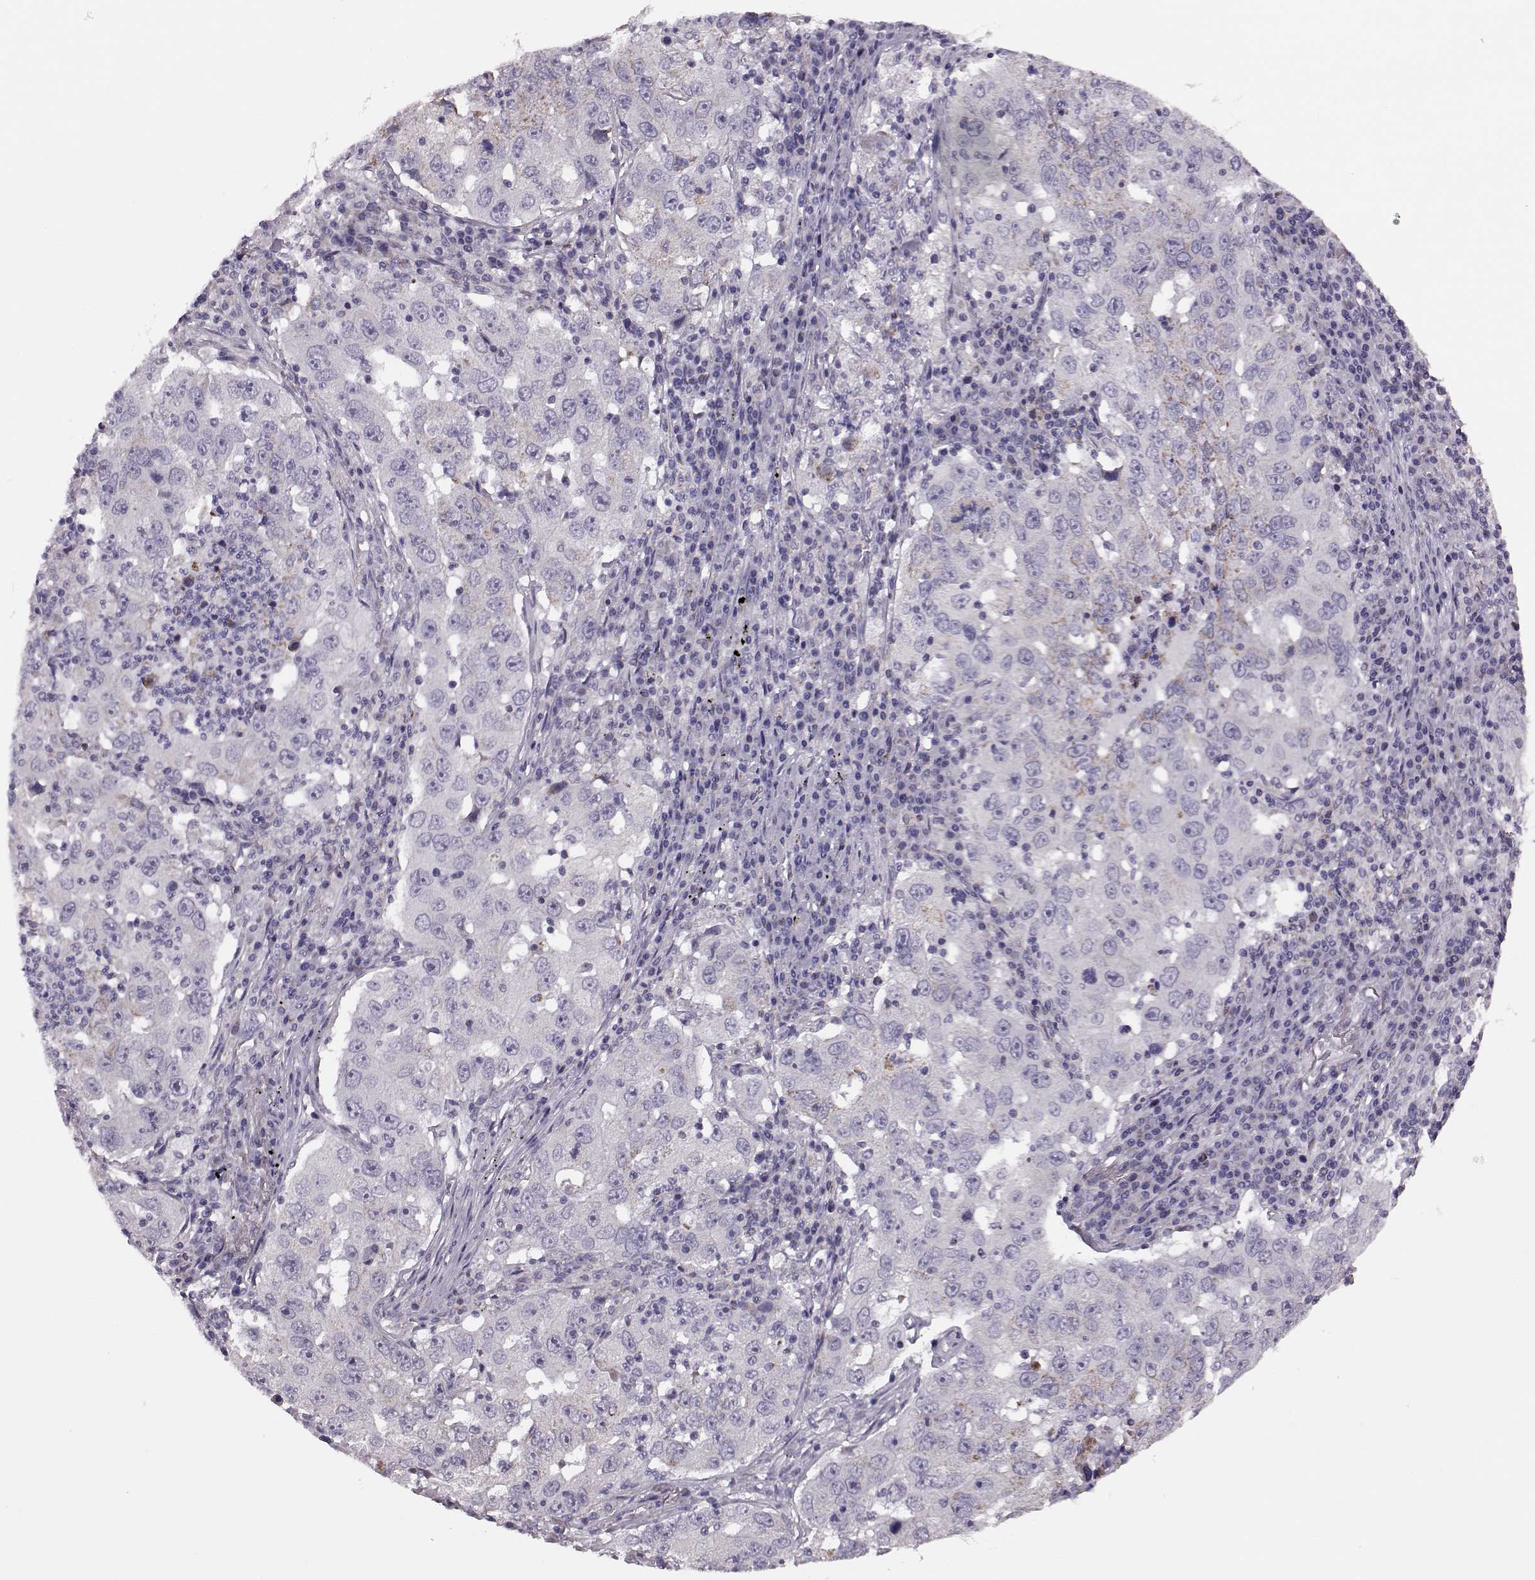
{"staining": {"intensity": "negative", "quantity": "none", "location": "none"}, "tissue": "lung cancer", "cell_type": "Tumor cells", "image_type": "cancer", "snomed": [{"axis": "morphology", "description": "Adenocarcinoma, NOS"}, {"axis": "topography", "description": "Lung"}], "caption": "Lung adenocarcinoma was stained to show a protein in brown. There is no significant expression in tumor cells. (DAB immunohistochemistry, high magnification).", "gene": "RIMS2", "patient": {"sex": "male", "age": 73}}